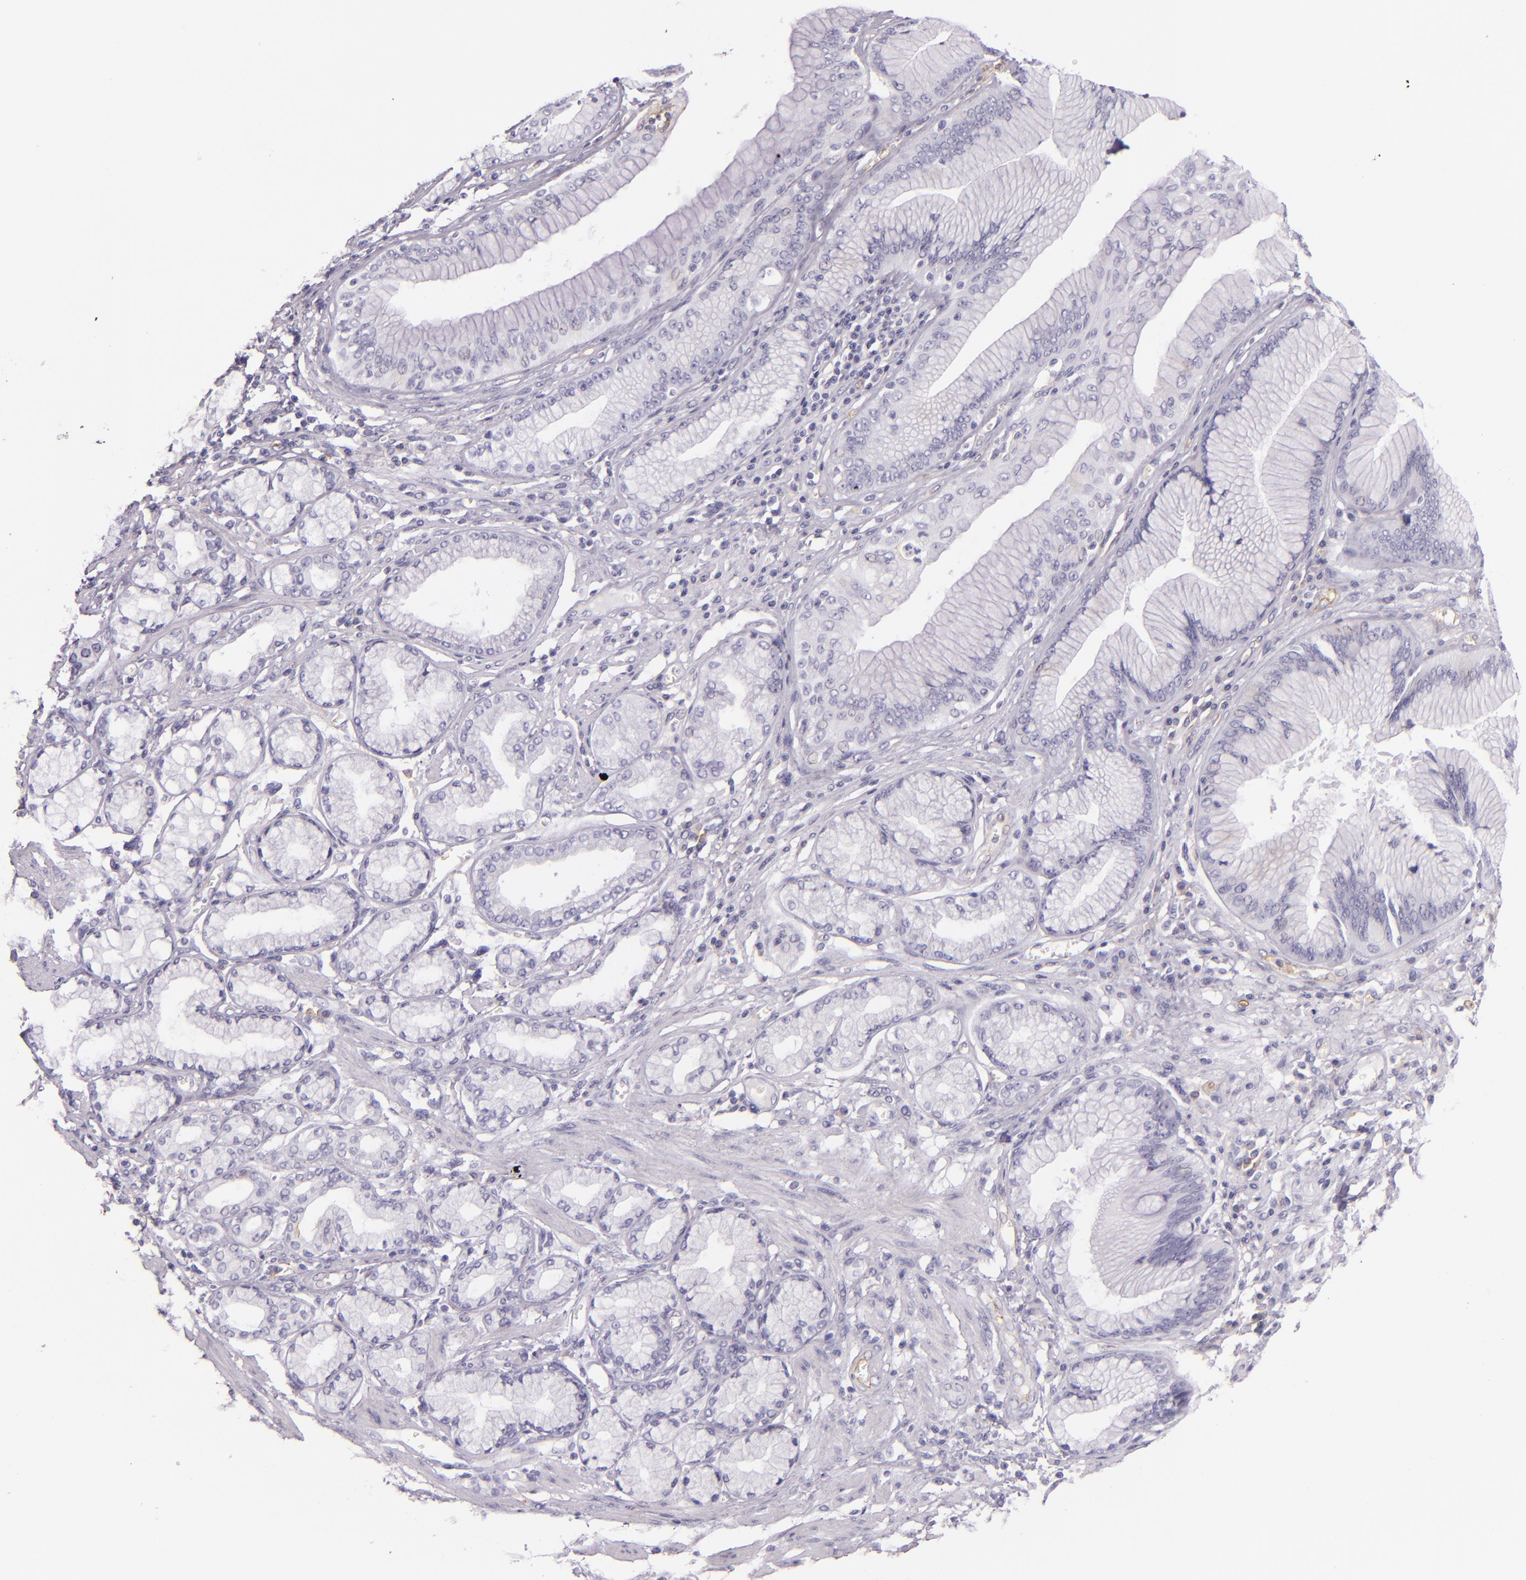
{"staining": {"intensity": "negative", "quantity": "none", "location": "none"}, "tissue": "stomach cancer", "cell_type": "Tumor cells", "image_type": "cancer", "snomed": [{"axis": "morphology", "description": "Adenocarcinoma, NOS"}, {"axis": "topography", "description": "Pancreas"}, {"axis": "topography", "description": "Stomach, upper"}], "caption": "This is an IHC micrograph of human adenocarcinoma (stomach). There is no staining in tumor cells.", "gene": "ICAM1", "patient": {"sex": "male", "age": 77}}